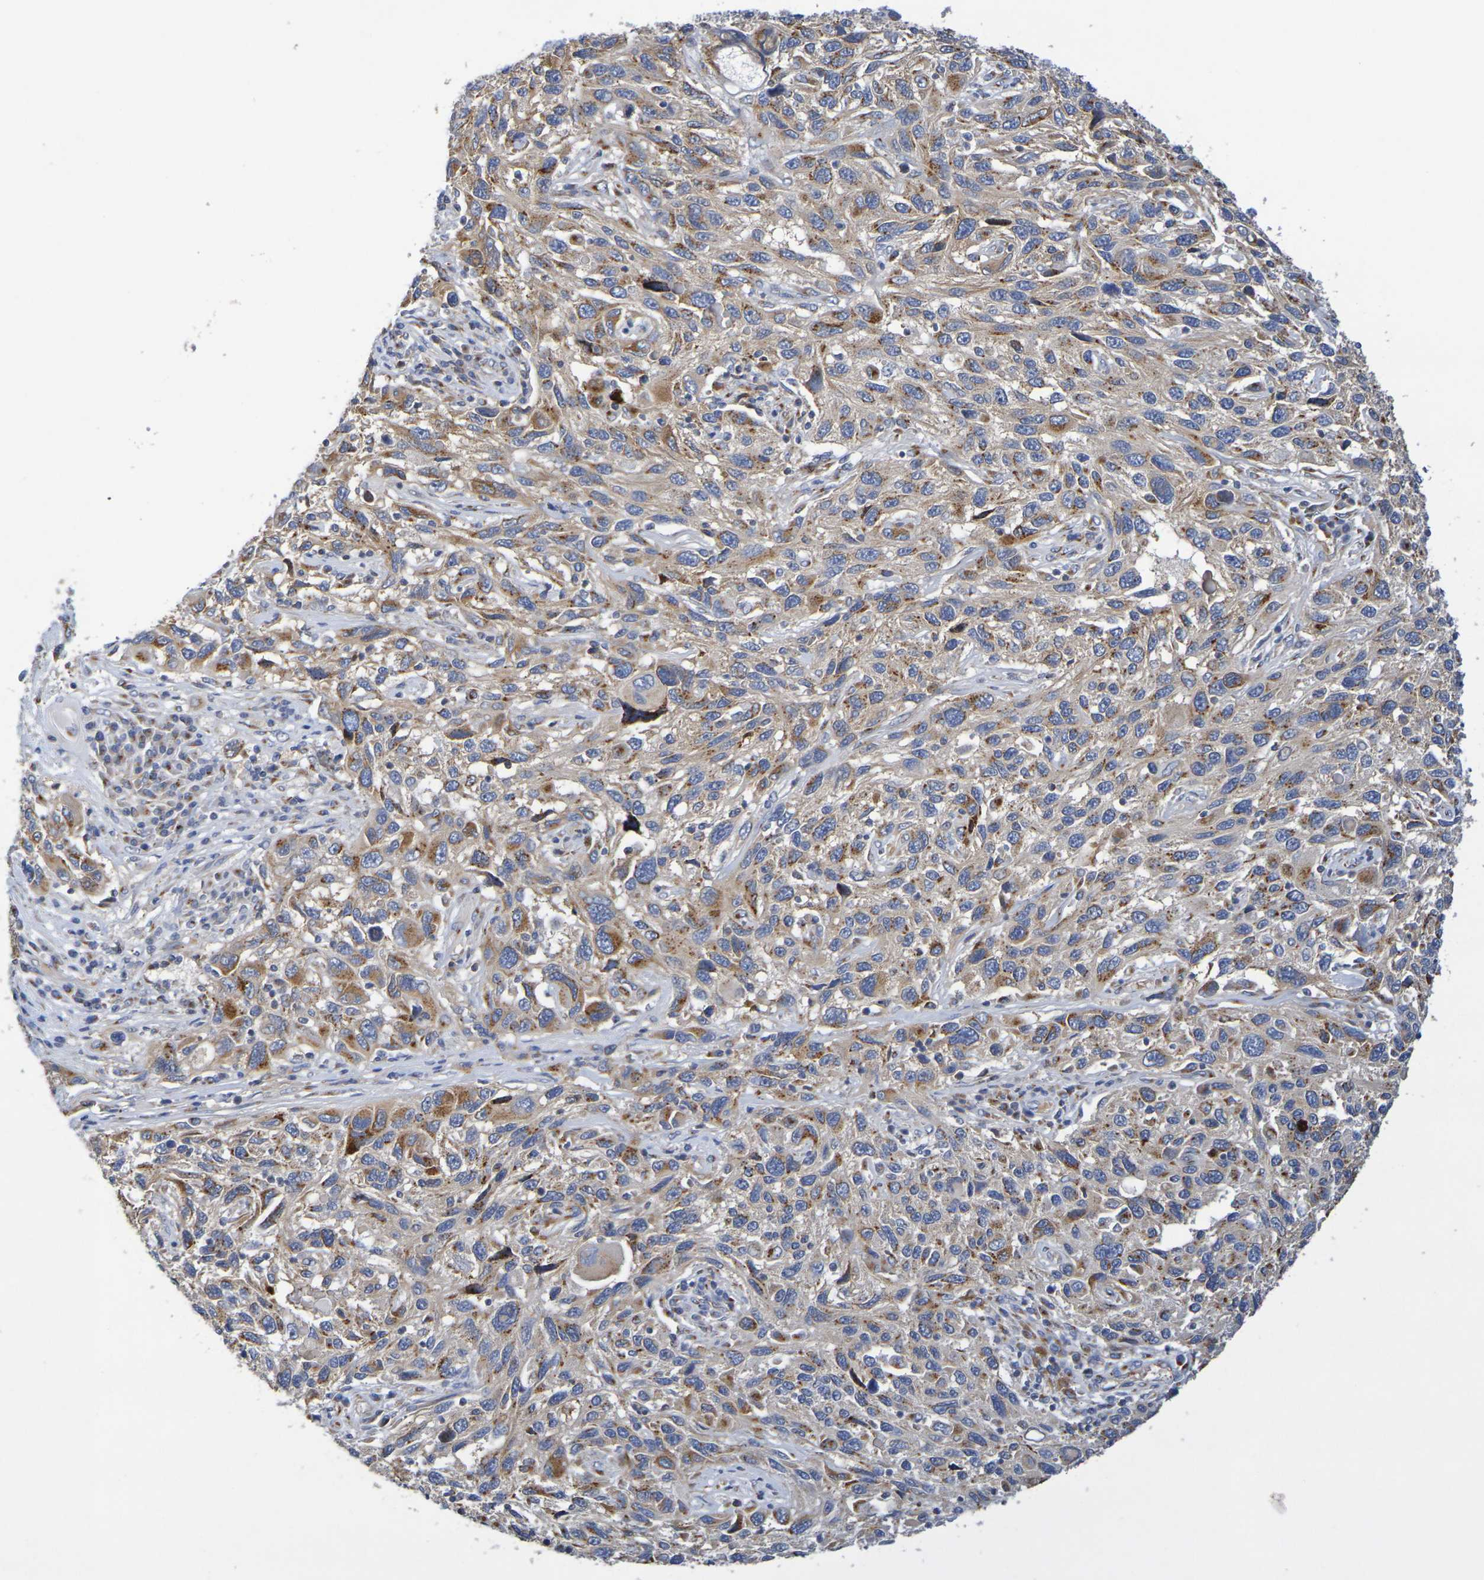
{"staining": {"intensity": "moderate", "quantity": ">75%", "location": "cytoplasmic/membranous"}, "tissue": "melanoma", "cell_type": "Tumor cells", "image_type": "cancer", "snomed": [{"axis": "morphology", "description": "Malignant melanoma, NOS"}, {"axis": "topography", "description": "Skin"}], "caption": "An image of human melanoma stained for a protein shows moderate cytoplasmic/membranous brown staining in tumor cells.", "gene": "DCP2", "patient": {"sex": "male", "age": 53}}